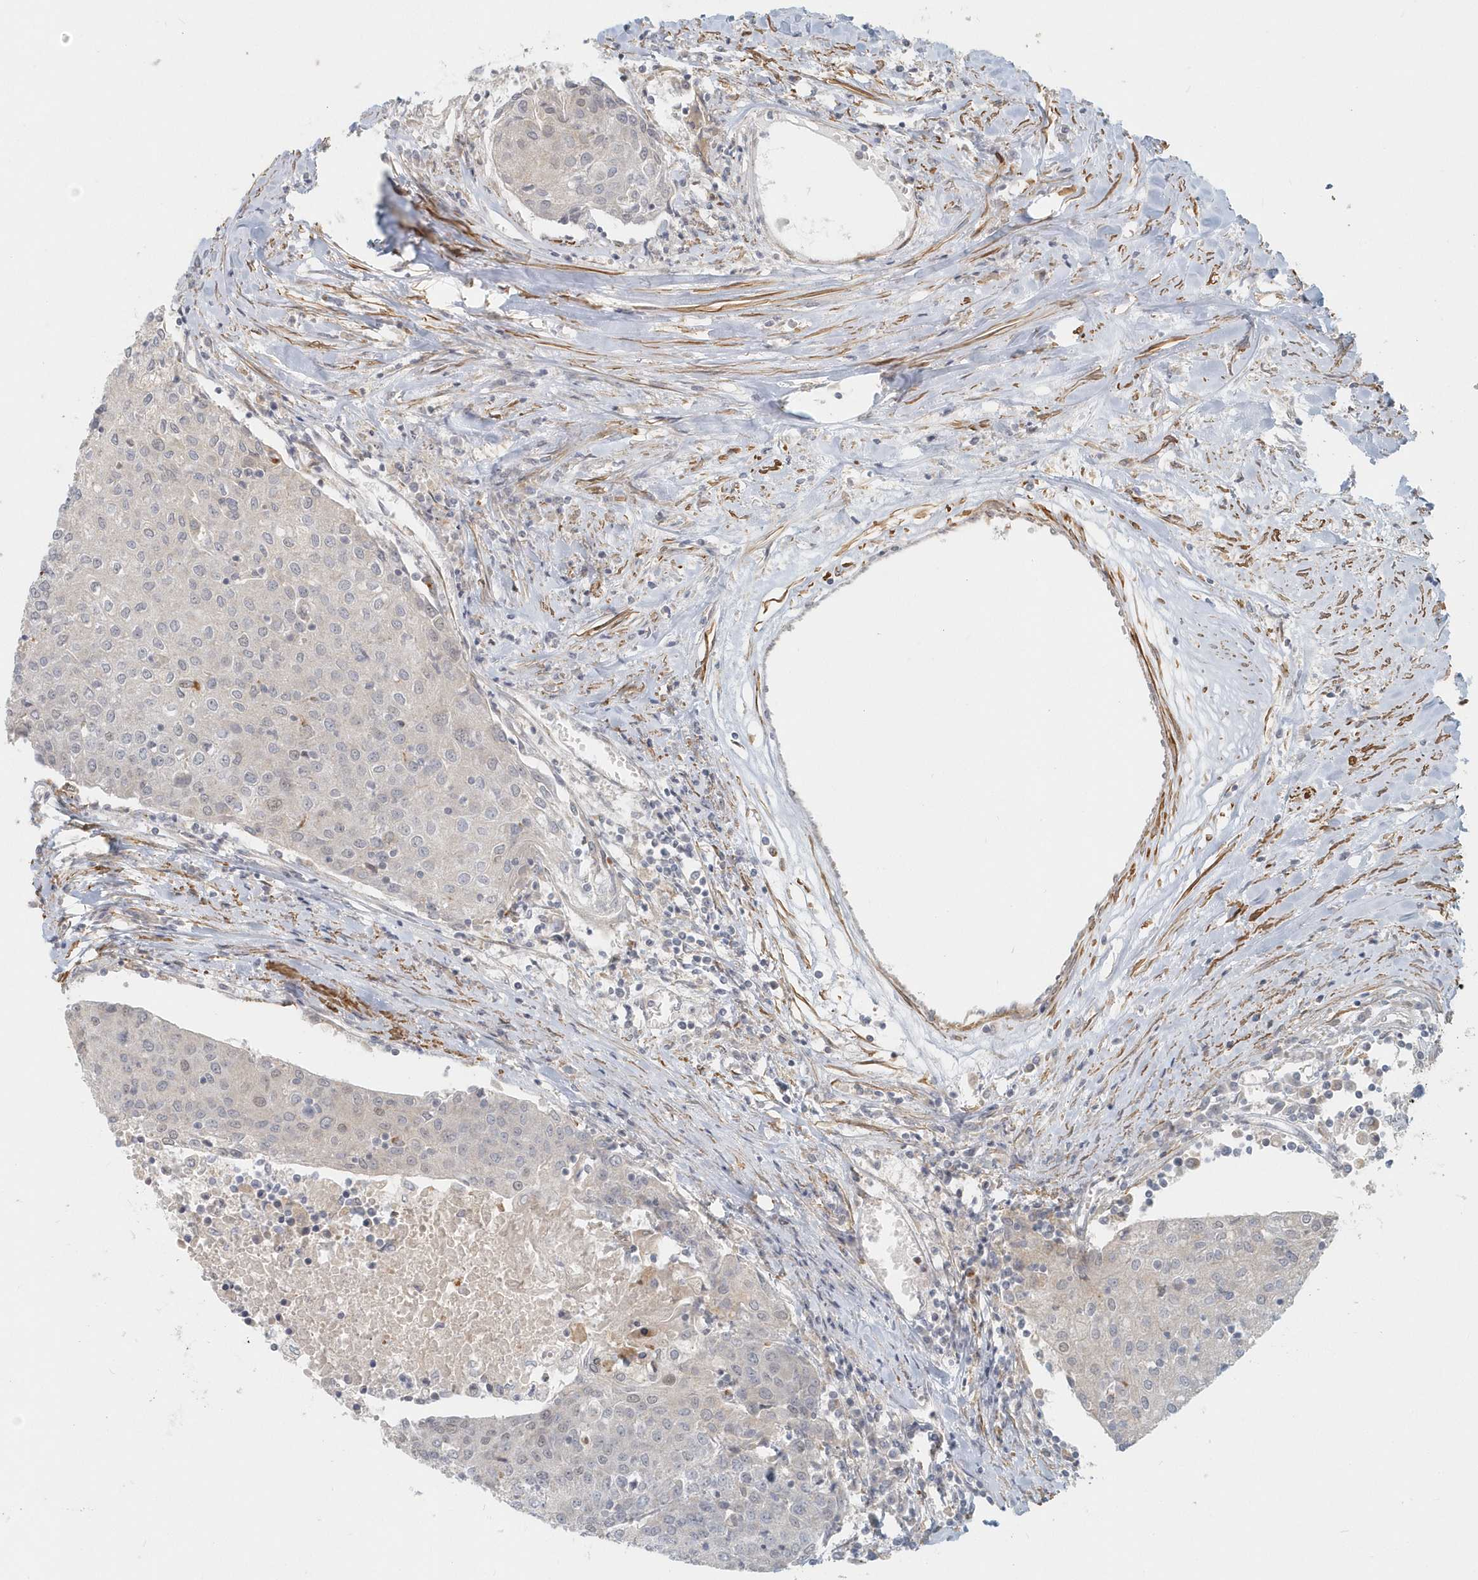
{"staining": {"intensity": "weak", "quantity": "<25%", "location": "nuclear"}, "tissue": "urothelial cancer", "cell_type": "Tumor cells", "image_type": "cancer", "snomed": [{"axis": "morphology", "description": "Urothelial carcinoma, High grade"}, {"axis": "topography", "description": "Urinary bladder"}], "caption": "This is a image of IHC staining of urothelial cancer, which shows no staining in tumor cells. (IHC, brightfield microscopy, high magnification).", "gene": "NAPB", "patient": {"sex": "female", "age": 85}}